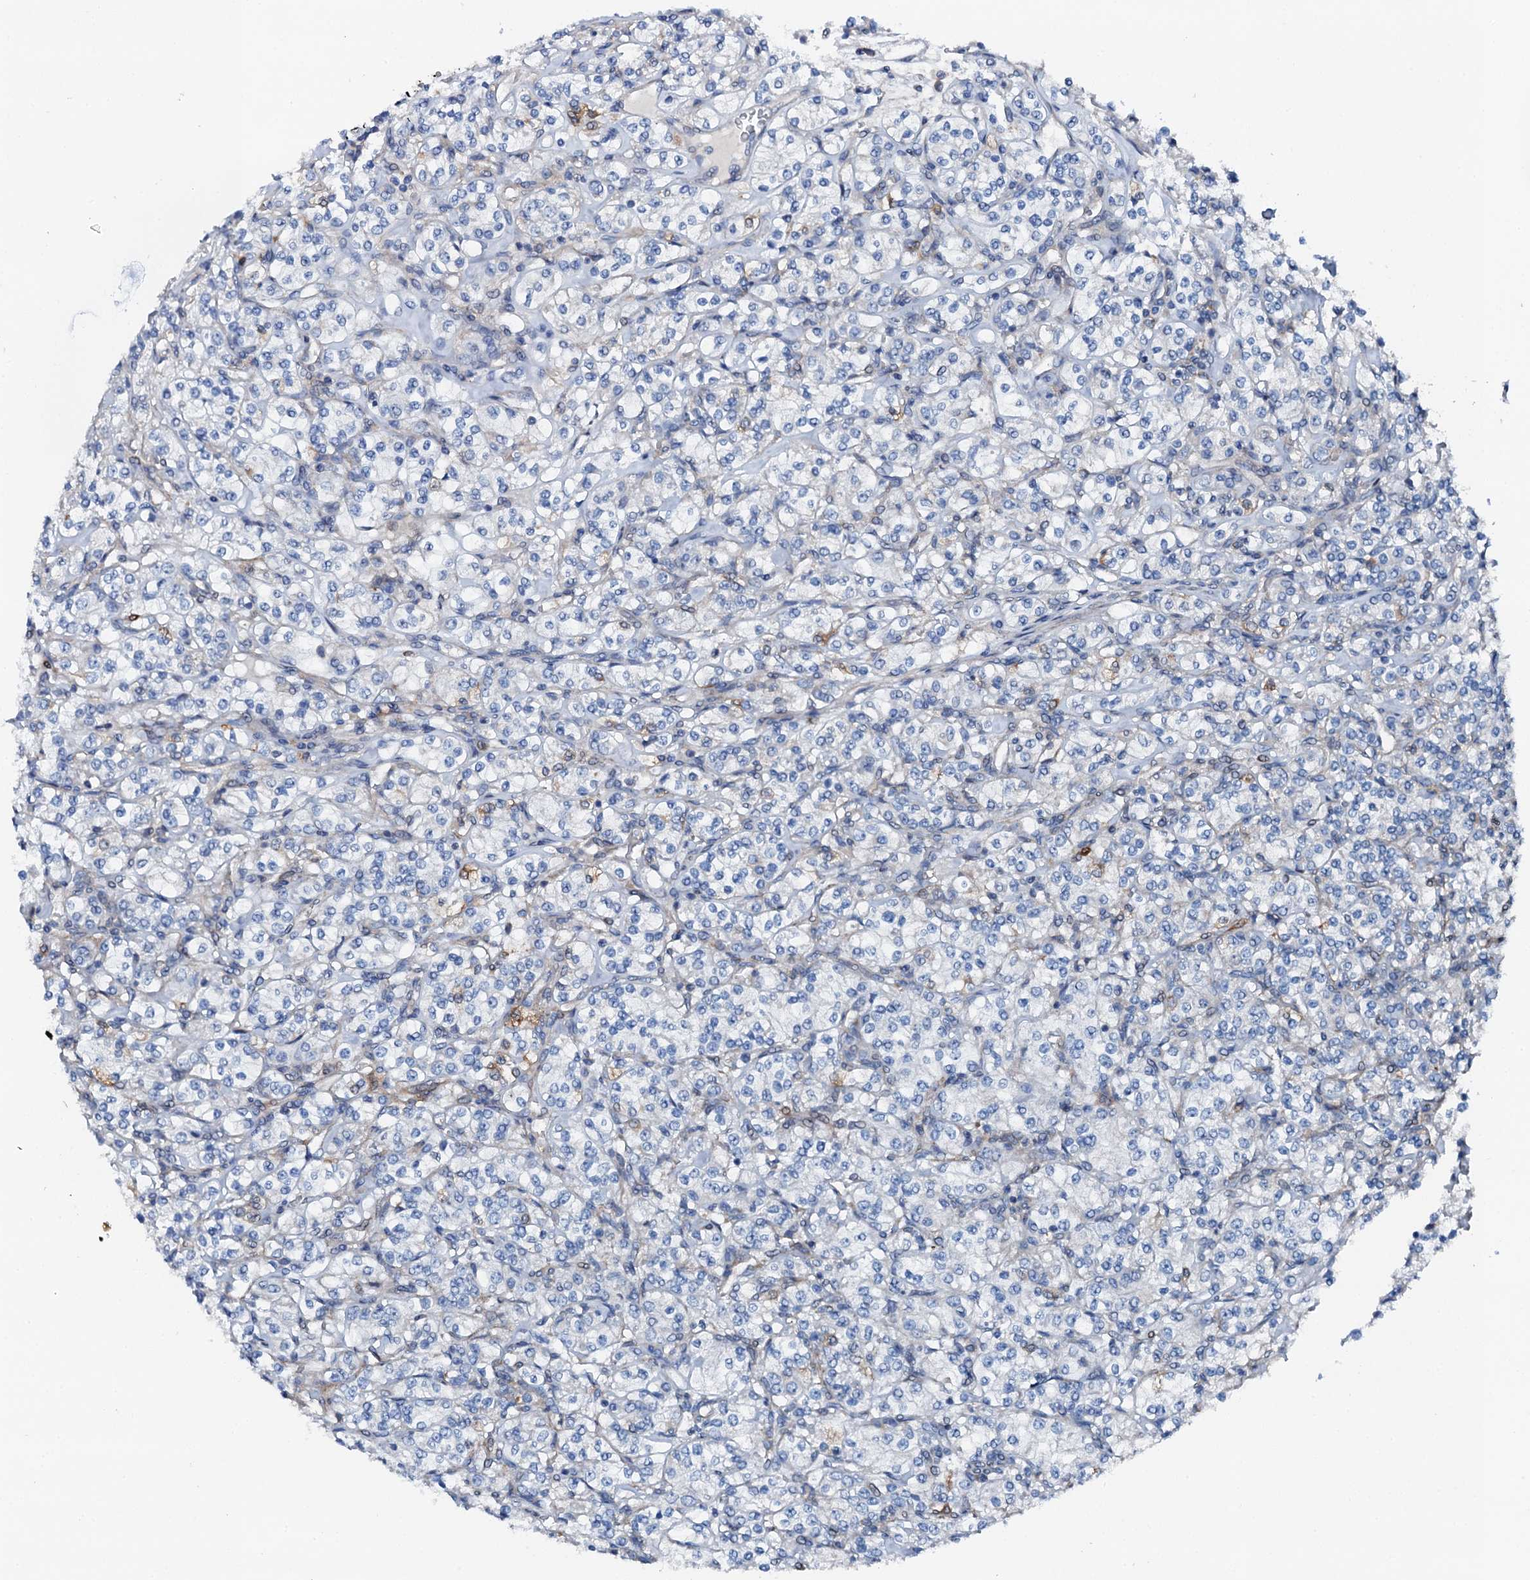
{"staining": {"intensity": "weak", "quantity": "<25%", "location": "cytoplasmic/membranous"}, "tissue": "renal cancer", "cell_type": "Tumor cells", "image_type": "cancer", "snomed": [{"axis": "morphology", "description": "Adenocarcinoma, NOS"}, {"axis": "topography", "description": "Kidney"}], "caption": "The histopathology image demonstrates no significant positivity in tumor cells of renal adenocarcinoma.", "gene": "GFOD2", "patient": {"sex": "male", "age": 77}}